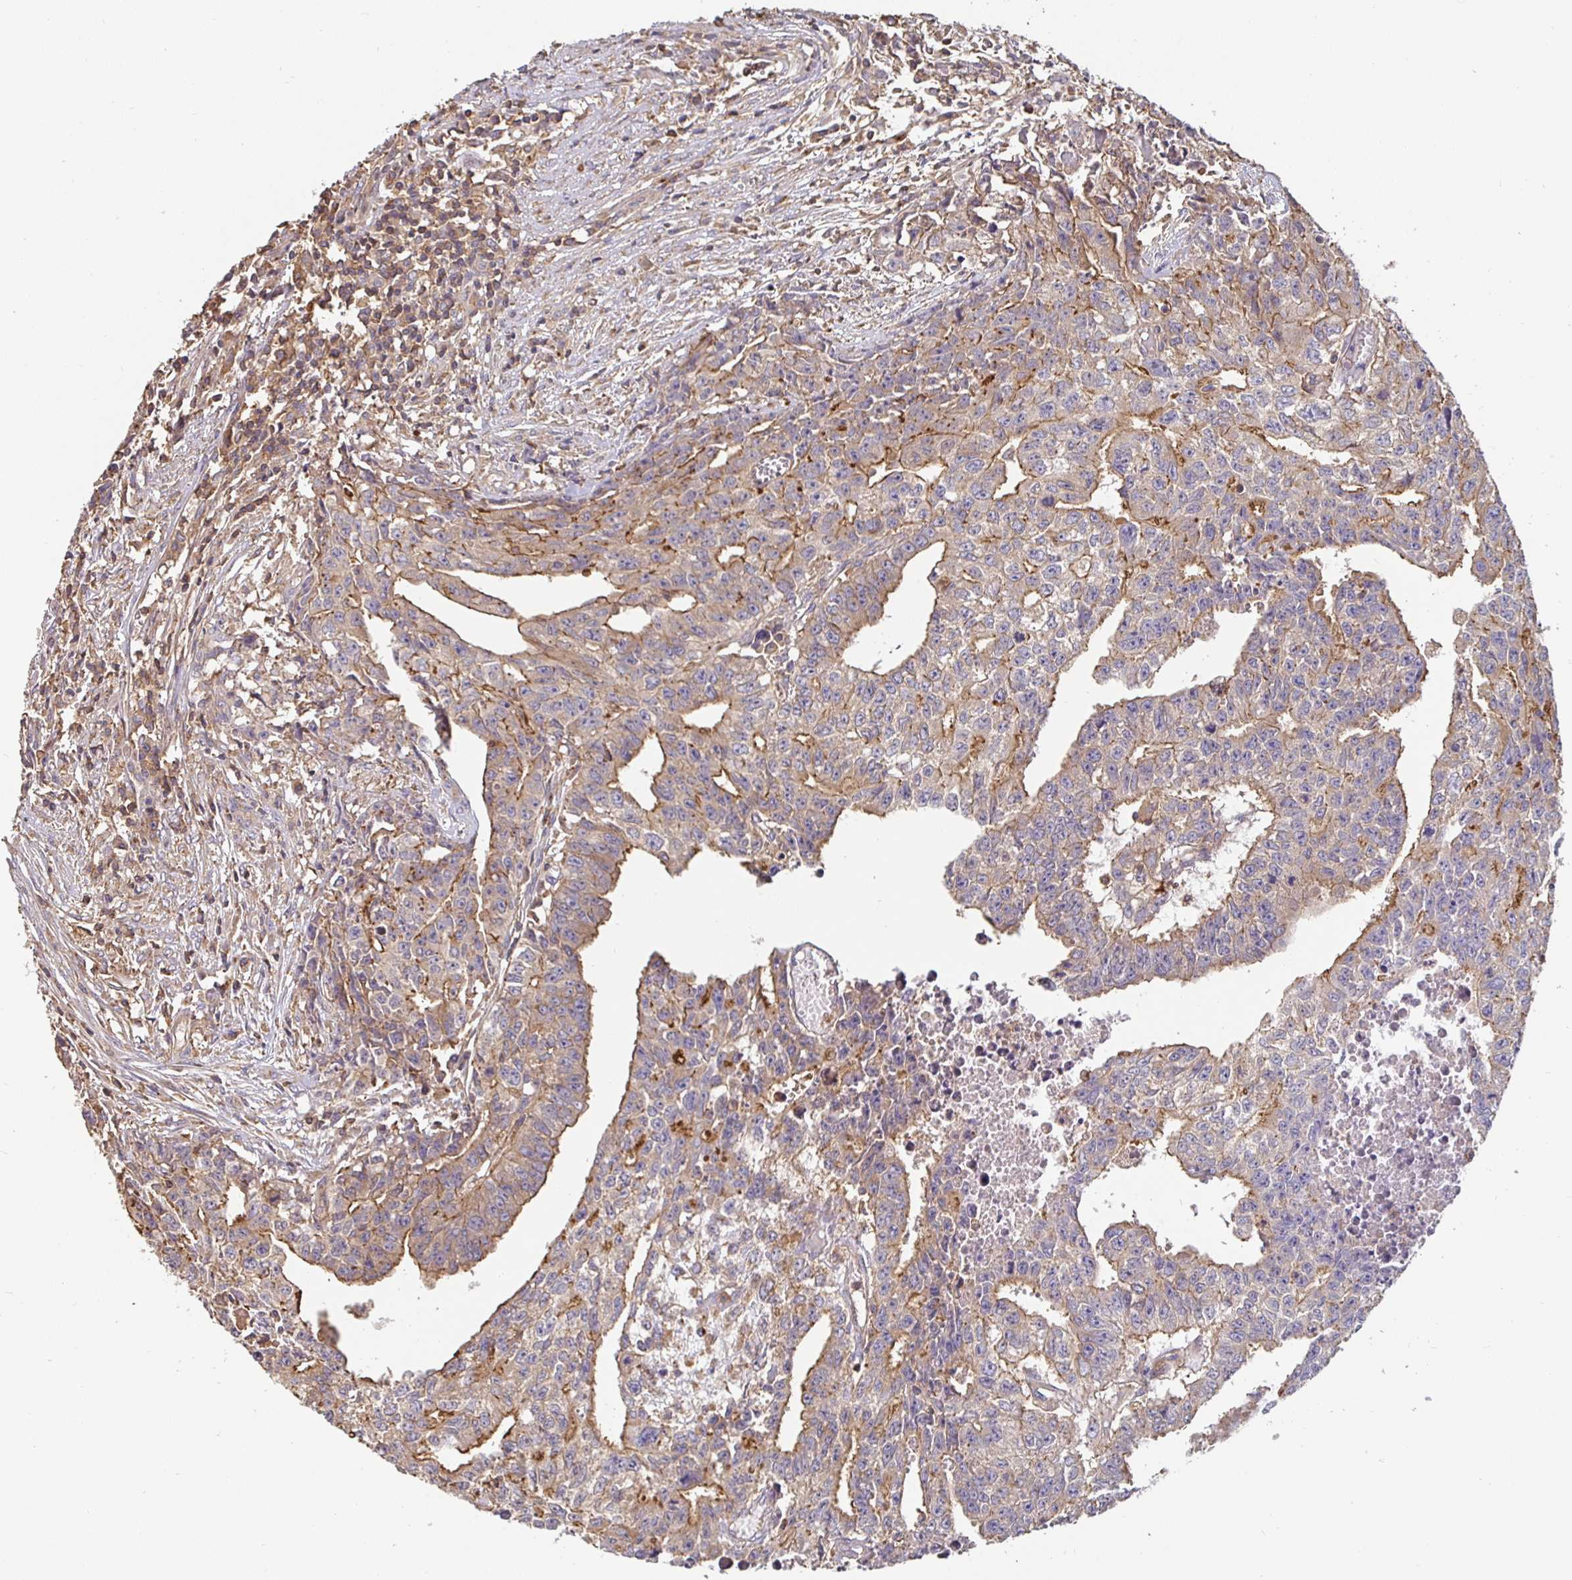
{"staining": {"intensity": "moderate", "quantity": "25%-75%", "location": "cytoplasmic/membranous"}, "tissue": "testis cancer", "cell_type": "Tumor cells", "image_type": "cancer", "snomed": [{"axis": "morphology", "description": "Carcinoma, Embryonal, NOS"}, {"axis": "morphology", "description": "Teratoma, malignant, NOS"}, {"axis": "topography", "description": "Testis"}], "caption": "Immunohistochemistry of testis cancer (malignant teratoma) demonstrates medium levels of moderate cytoplasmic/membranous staining in about 25%-75% of tumor cells.", "gene": "C1QTNF7", "patient": {"sex": "male", "age": 24}}